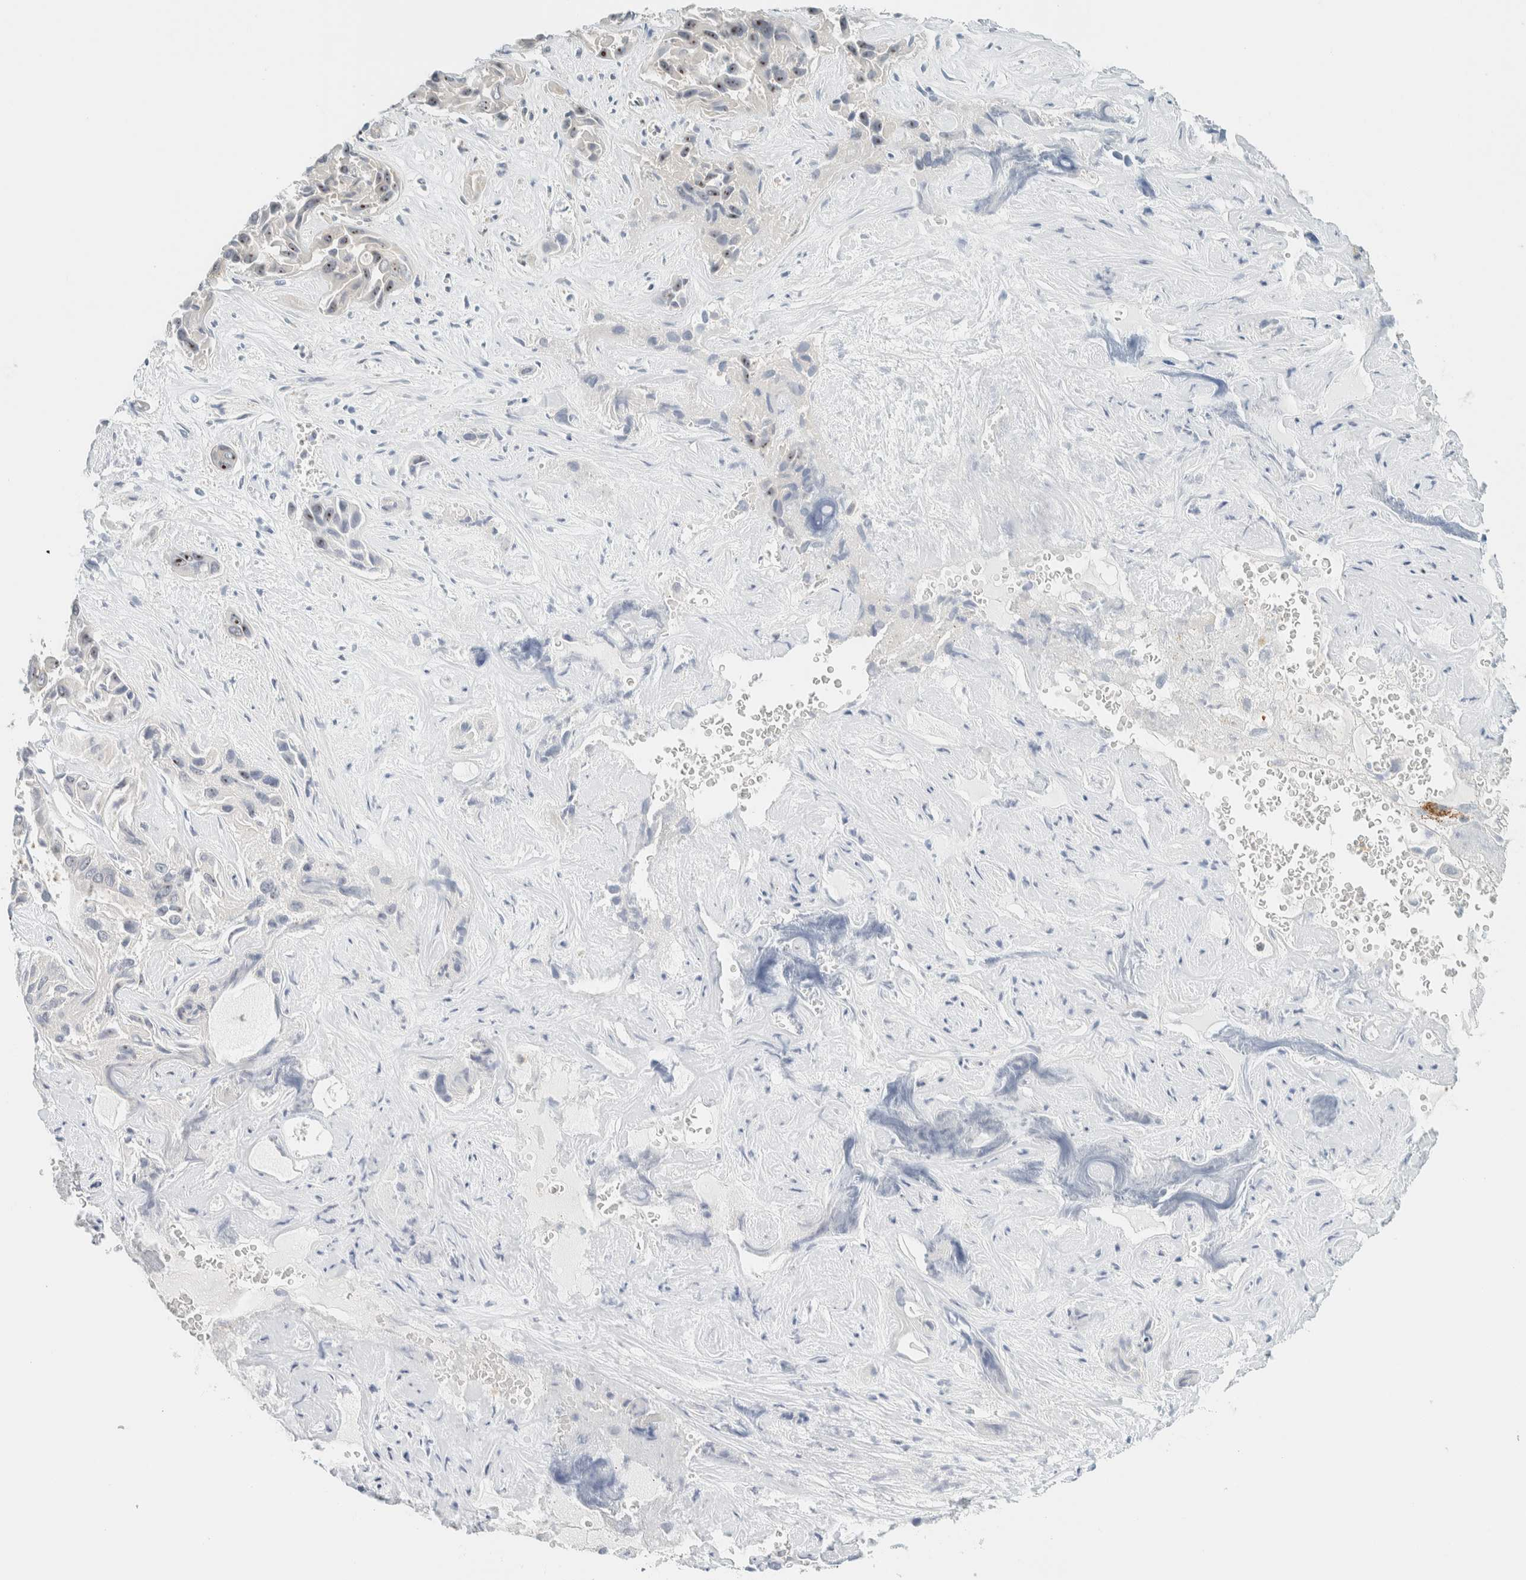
{"staining": {"intensity": "moderate", "quantity": ">75%", "location": "nuclear"}, "tissue": "liver cancer", "cell_type": "Tumor cells", "image_type": "cancer", "snomed": [{"axis": "morphology", "description": "Cholangiocarcinoma"}, {"axis": "topography", "description": "Liver"}], "caption": "Immunohistochemical staining of human liver cancer (cholangiocarcinoma) displays medium levels of moderate nuclear expression in approximately >75% of tumor cells.", "gene": "NDE1", "patient": {"sex": "female", "age": 52}}